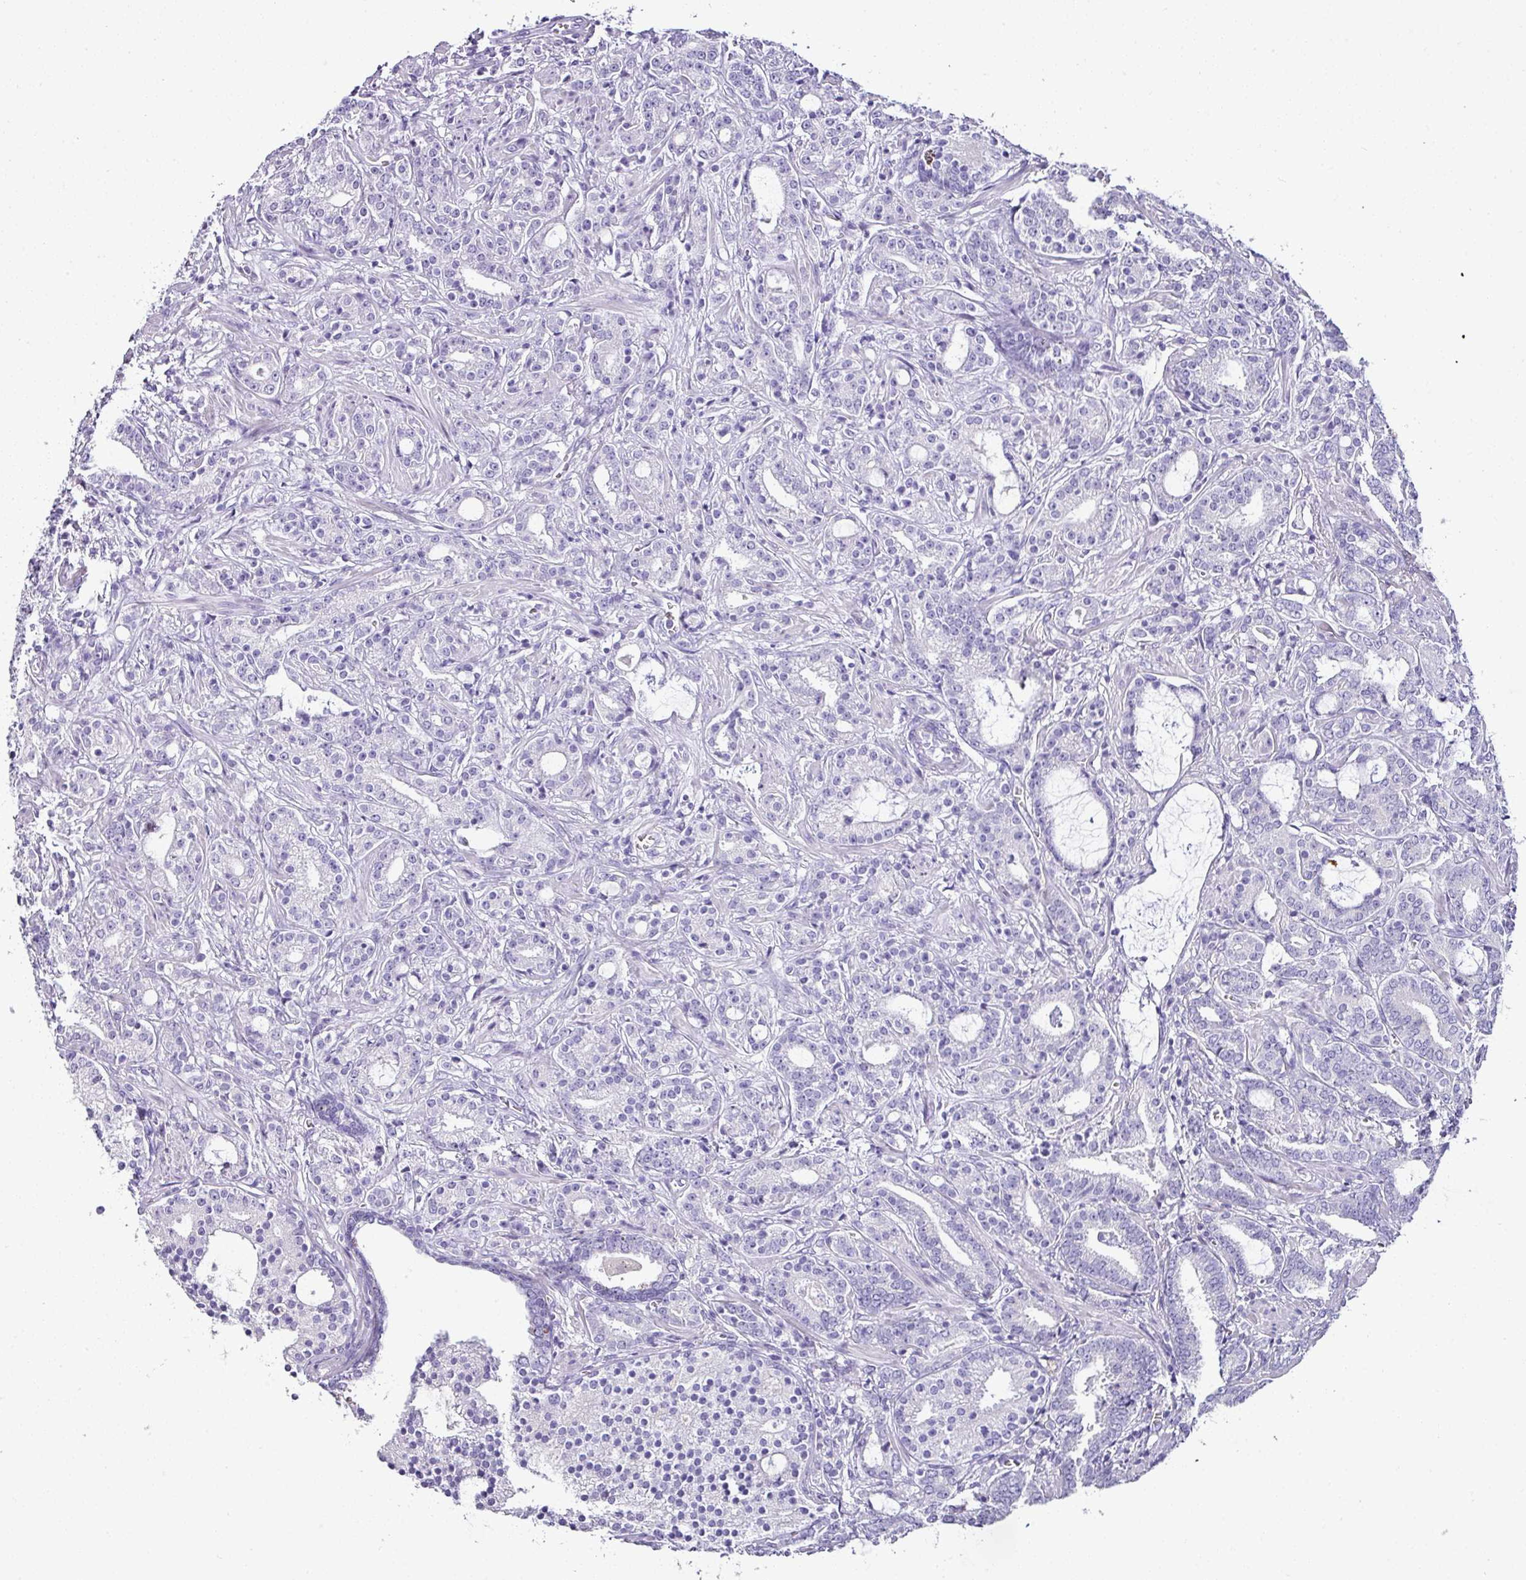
{"staining": {"intensity": "negative", "quantity": "none", "location": "none"}, "tissue": "prostate cancer", "cell_type": "Tumor cells", "image_type": "cancer", "snomed": [{"axis": "morphology", "description": "Adenocarcinoma, High grade"}, {"axis": "topography", "description": "Prostate and seminal vesicle, NOS"}], "caption": "Tumor cells show no significant positivity in prostate high-grade adenocarcinoma. (Stains: DAB (3,3'-diaminobenzidine) immunohistochemistry (IHC) with hematoxylin counter stain, Microscopy: brightfield microscopy at high magnification).", "gene": "NAPSA", "patient": {"sex": "male", "age": 67}}